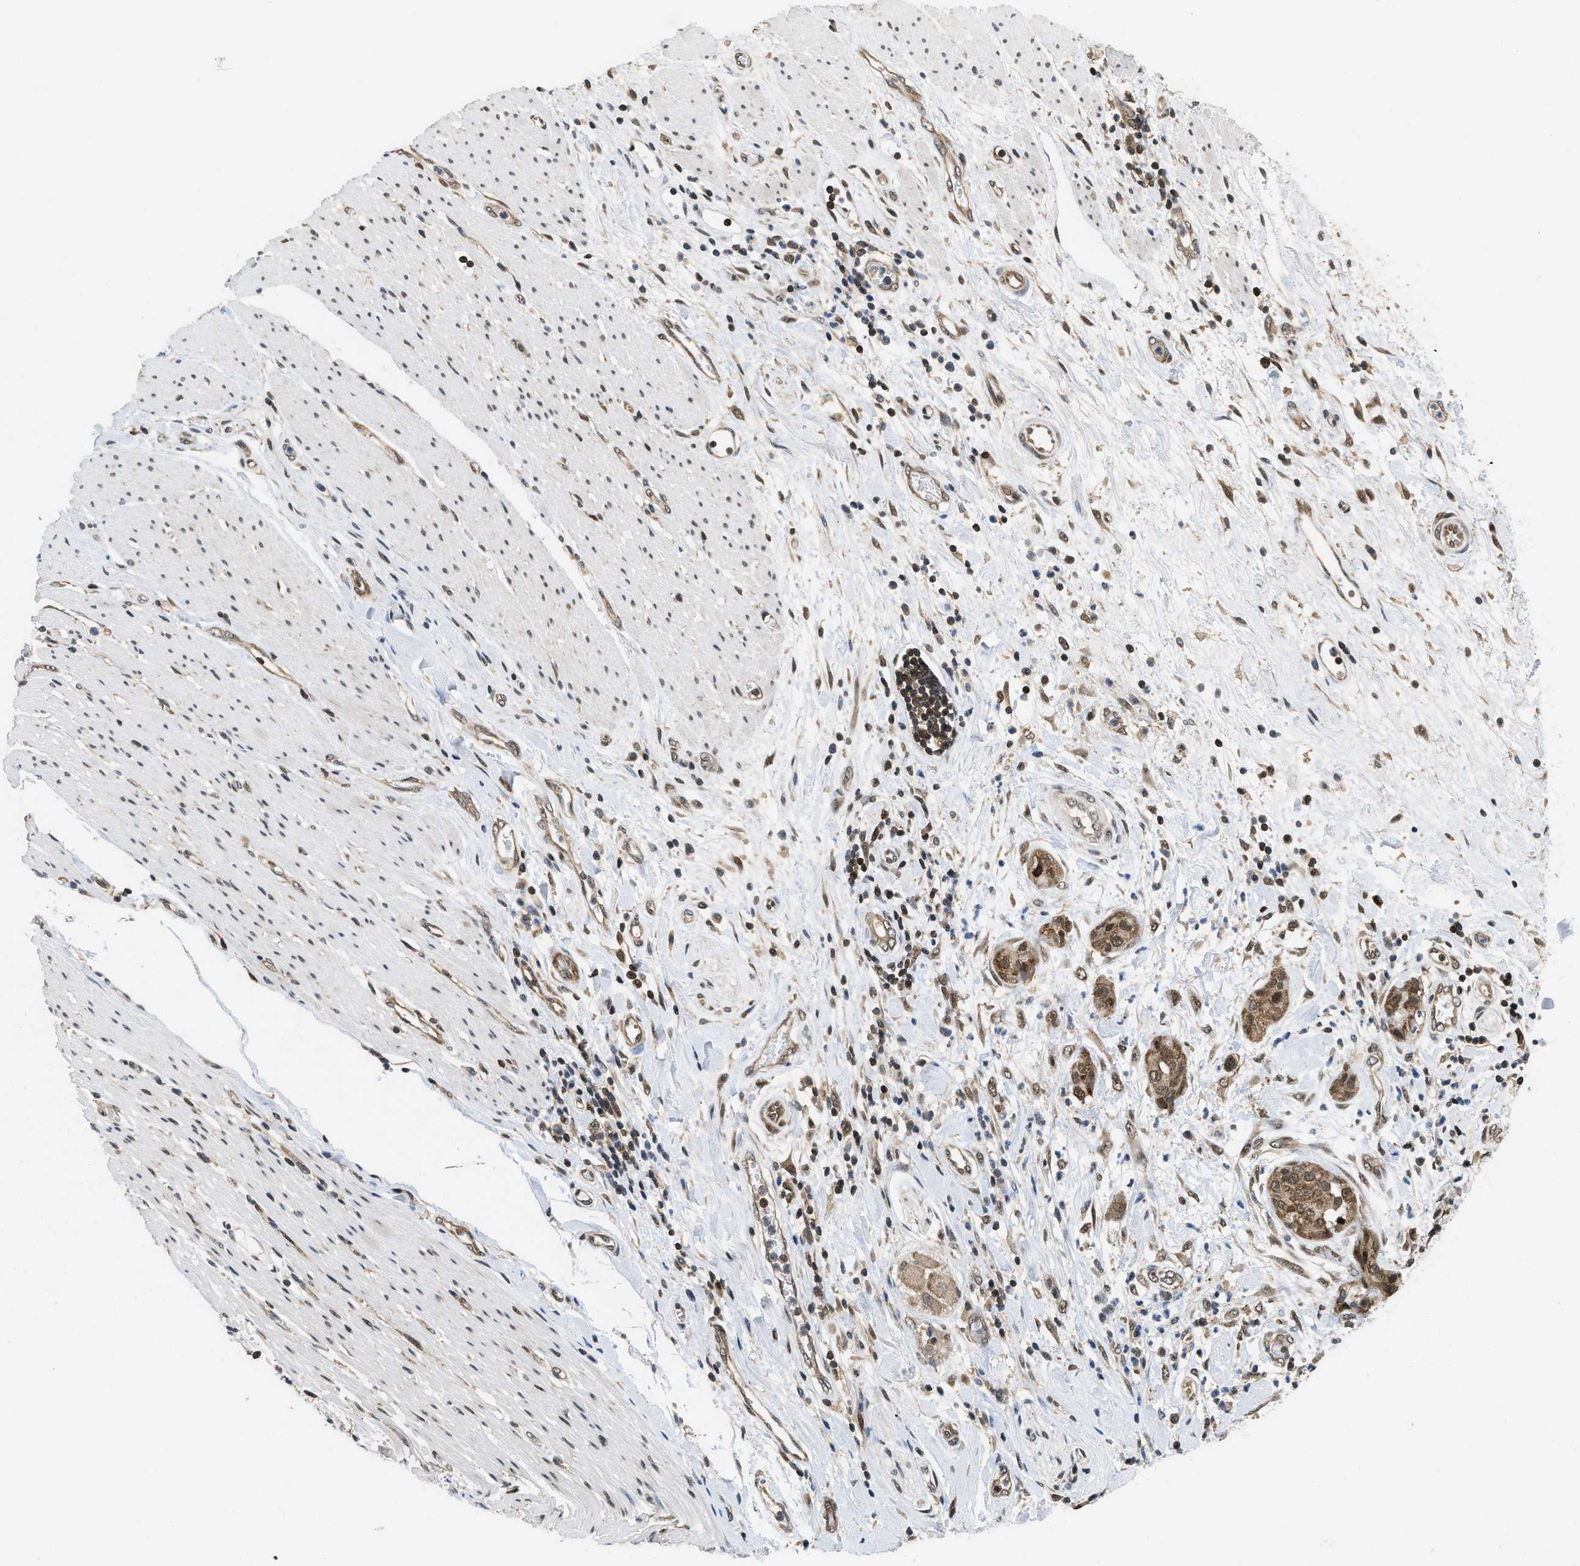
{"staining": {"intensity": "moderate", "quantity": ">75%", "location": "cytoplasmic/membranous,nuclear"}, "tissue": "pancreatic cancer", "cell_type": "Tumor cells", "image_type": "cancer", "snomed": [{"axis": "morphology", "description": "Adenocarcinoma, NOS"}, {"axis": "topography", "description": "Pancreas"}], "caption": "Pancreatic cancer (adenocarcinoma) stained with a brown dye displays moderate cytoplasmic/membranous and nuclear positive positivity in about >75% of tumor cells.", "gene": "ATF7IP", "patient": {"sex": "female", "age": 78}}